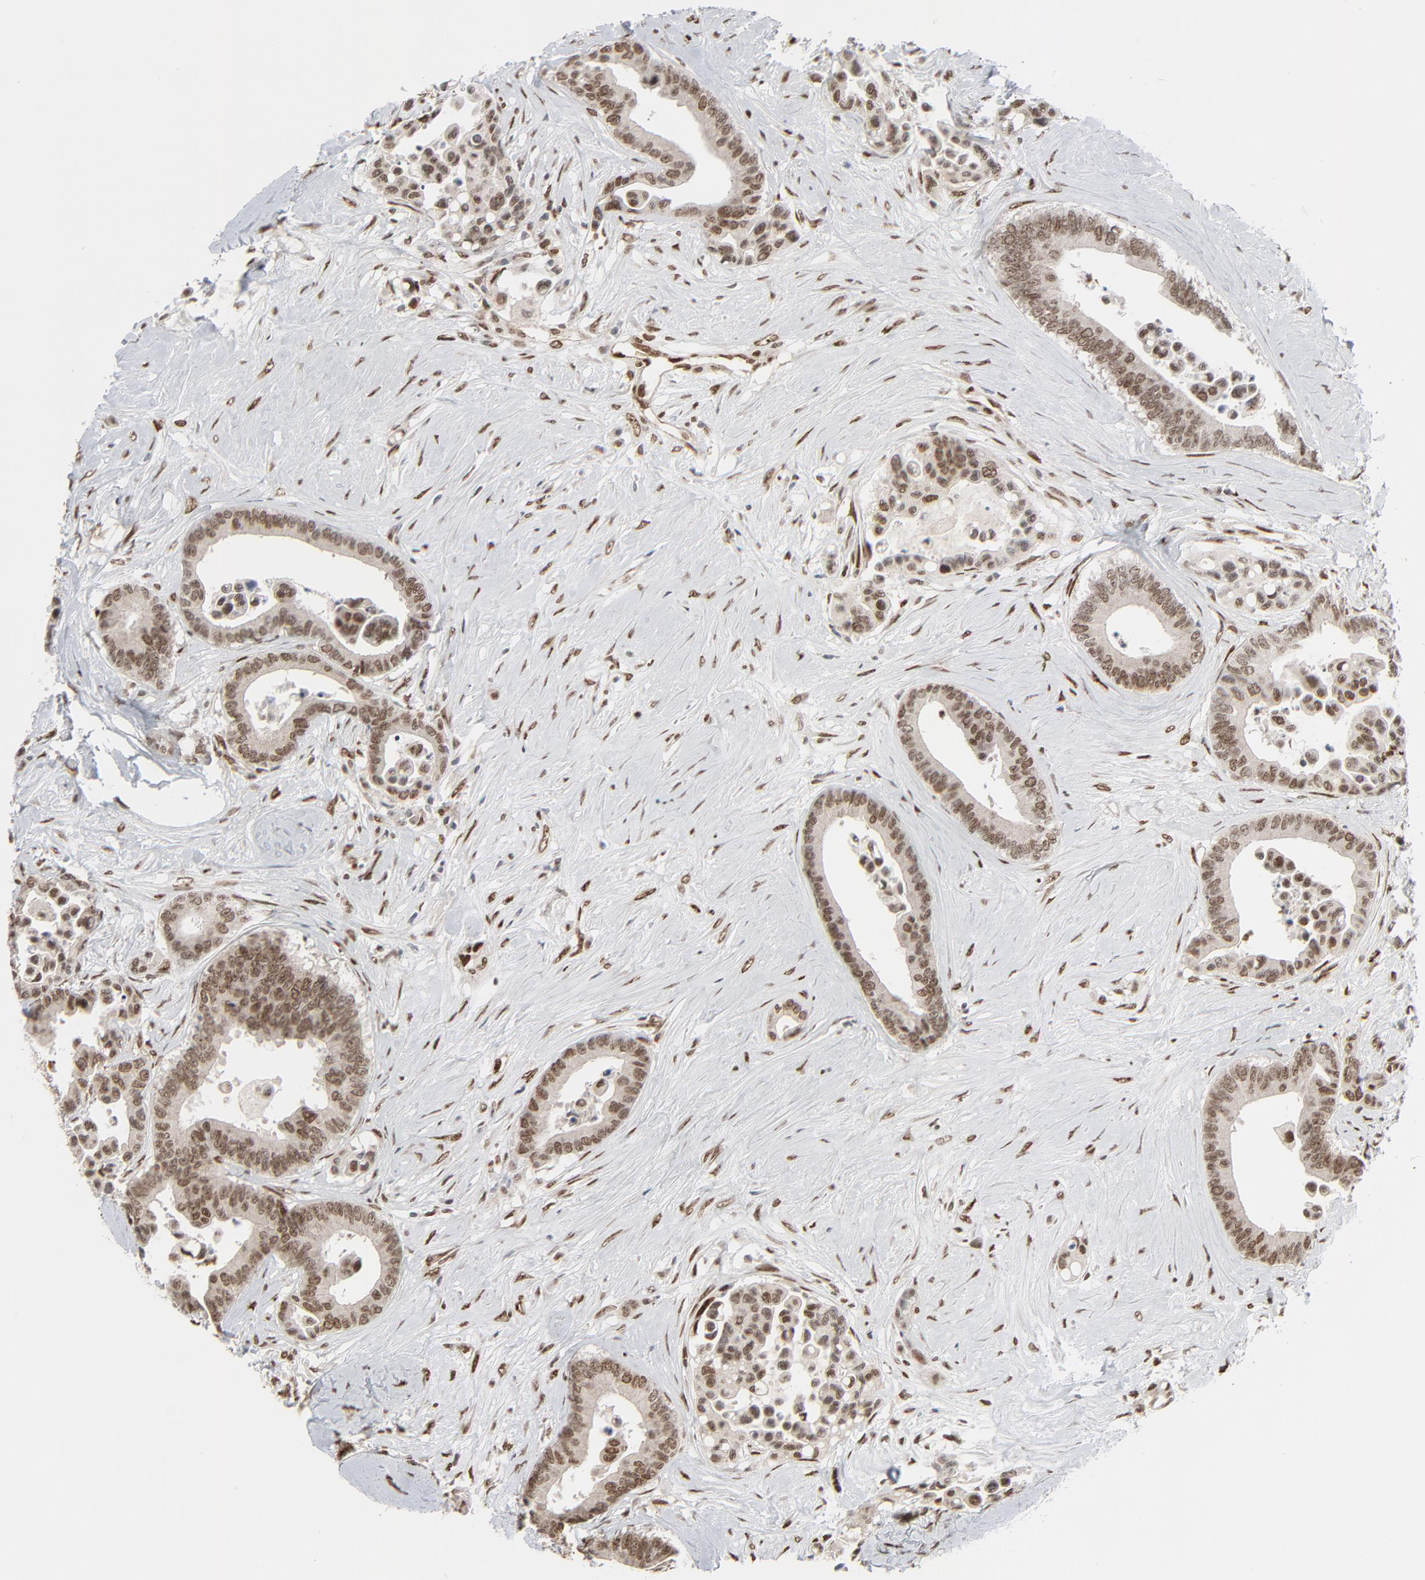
{"staining": {"intensity": "moderate", "quantity": ">75%", "location": "nuclear"}, "tissue": "colorectal cancer", "cell_type": "Tumor cells", "image_type": "cancer", "snomed": [{"axis": "morphology", "description": "Adenocarcinoma, NOS"}, {"axis": "topography", "description": "Colon"}], "caption": "Protein analysis of colorectal cancer (adenocarcinoma) tissue displays moderate nuclear positivity in approximately >75% of tumor cells.", "gene": "CUX1", "patient": {"sex": "male", "age": 82}}